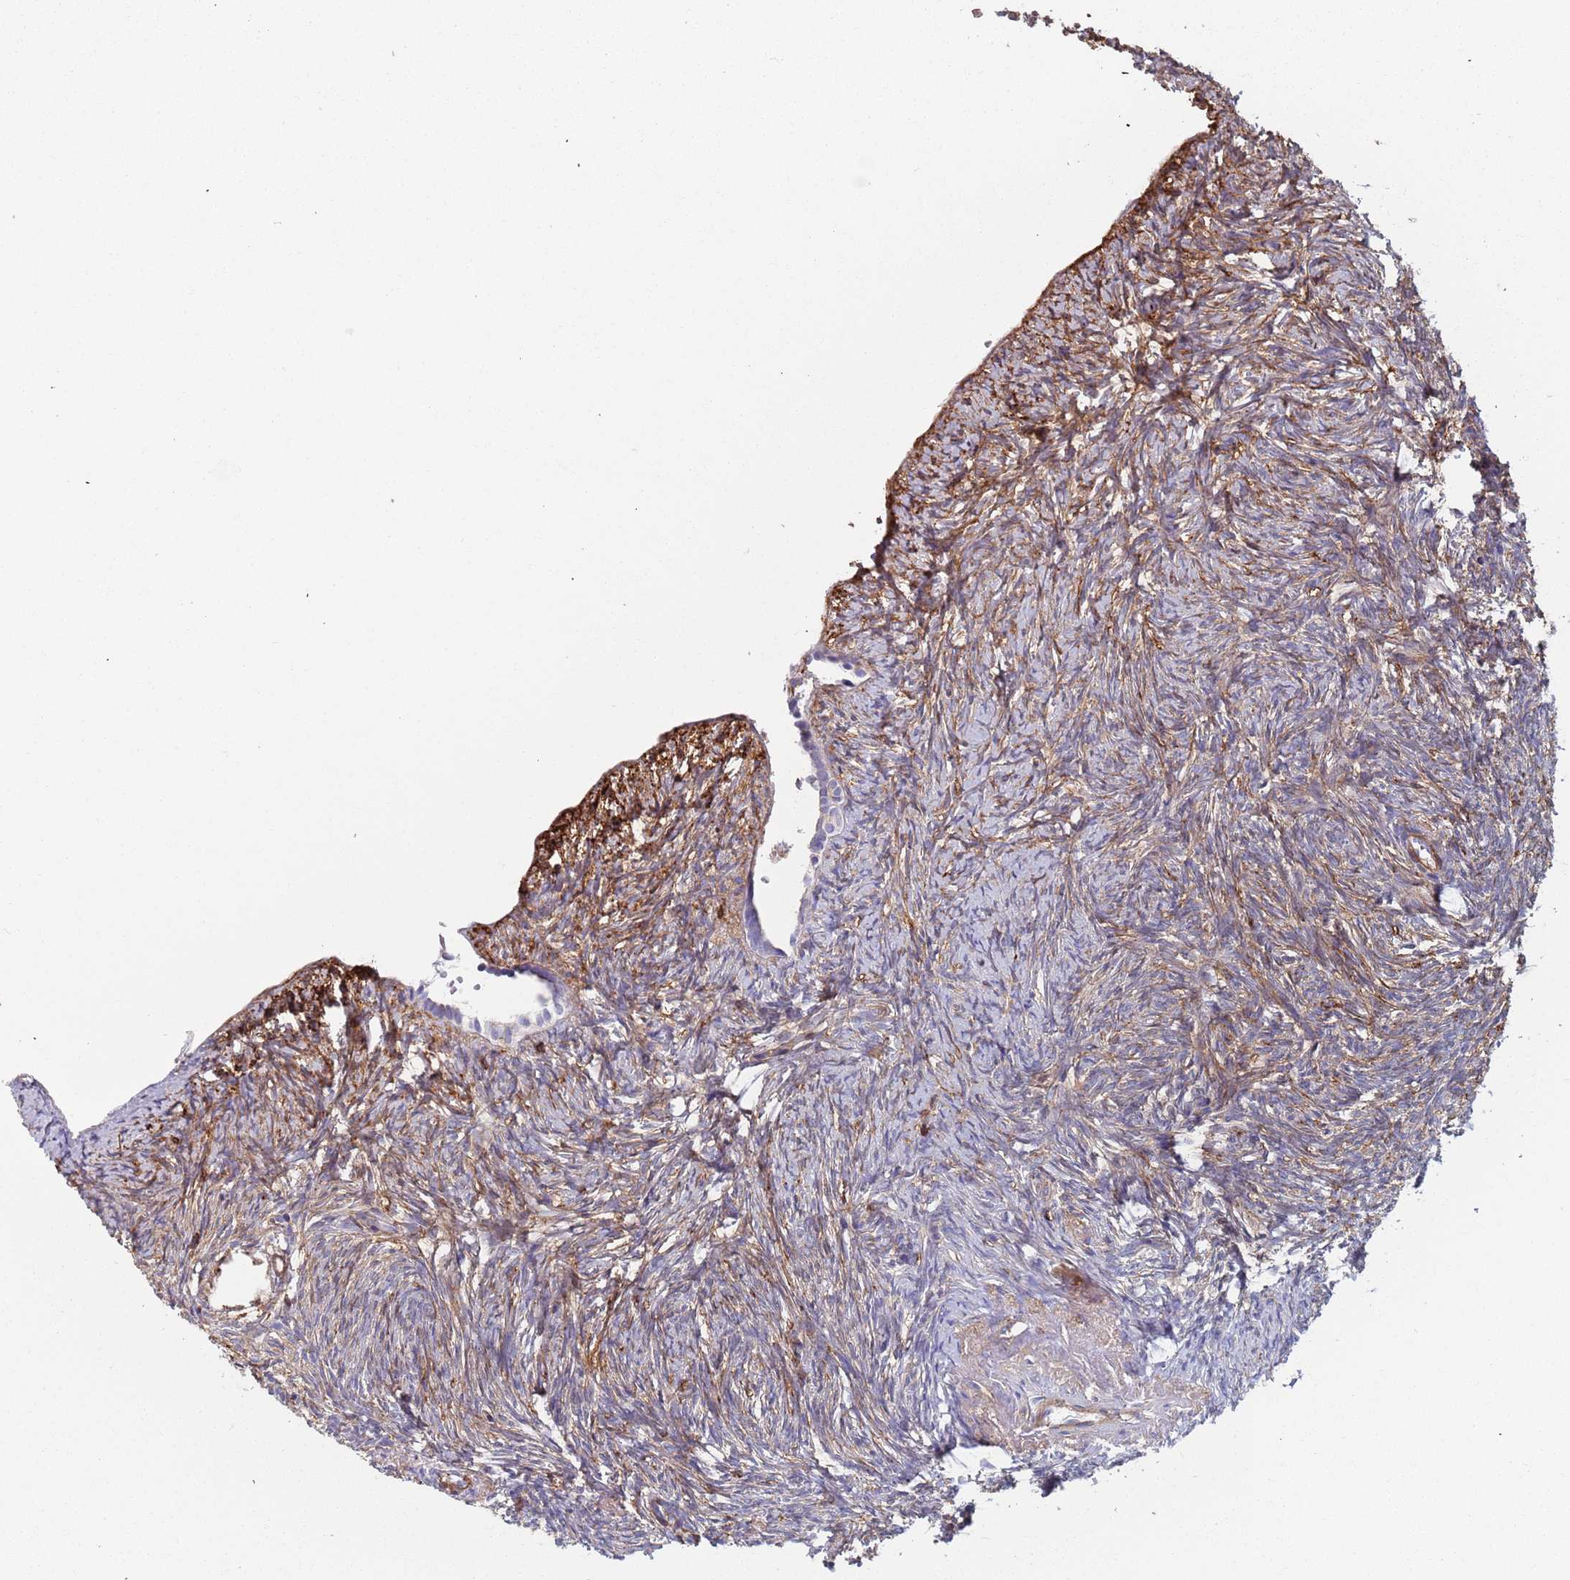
{"staining": {"intensity": "strong", "quantity": ">75%", "location": "cytoplasmic/membranous"}, "tissue": "ovary", "cell_type": "Follicle cells", "image_type": "normal", "snomed": [{"axis": "morphology", "description": "Normal tissue, NOS"}, {"axis": "topography", "description": "Ovary"}], "caption": "A histopathology image of ovary stained for a protein reveals strong cytoplasmic/membranous brown staining in follicle cells. (Stains: DAB (3,3'-diaminobenzidine) in brown, nuclei in blue, Microscopy: brightfield microscopy at high magnification).", "gene": "RNF144A", "patient": {"sex": "female", "age": 51}}